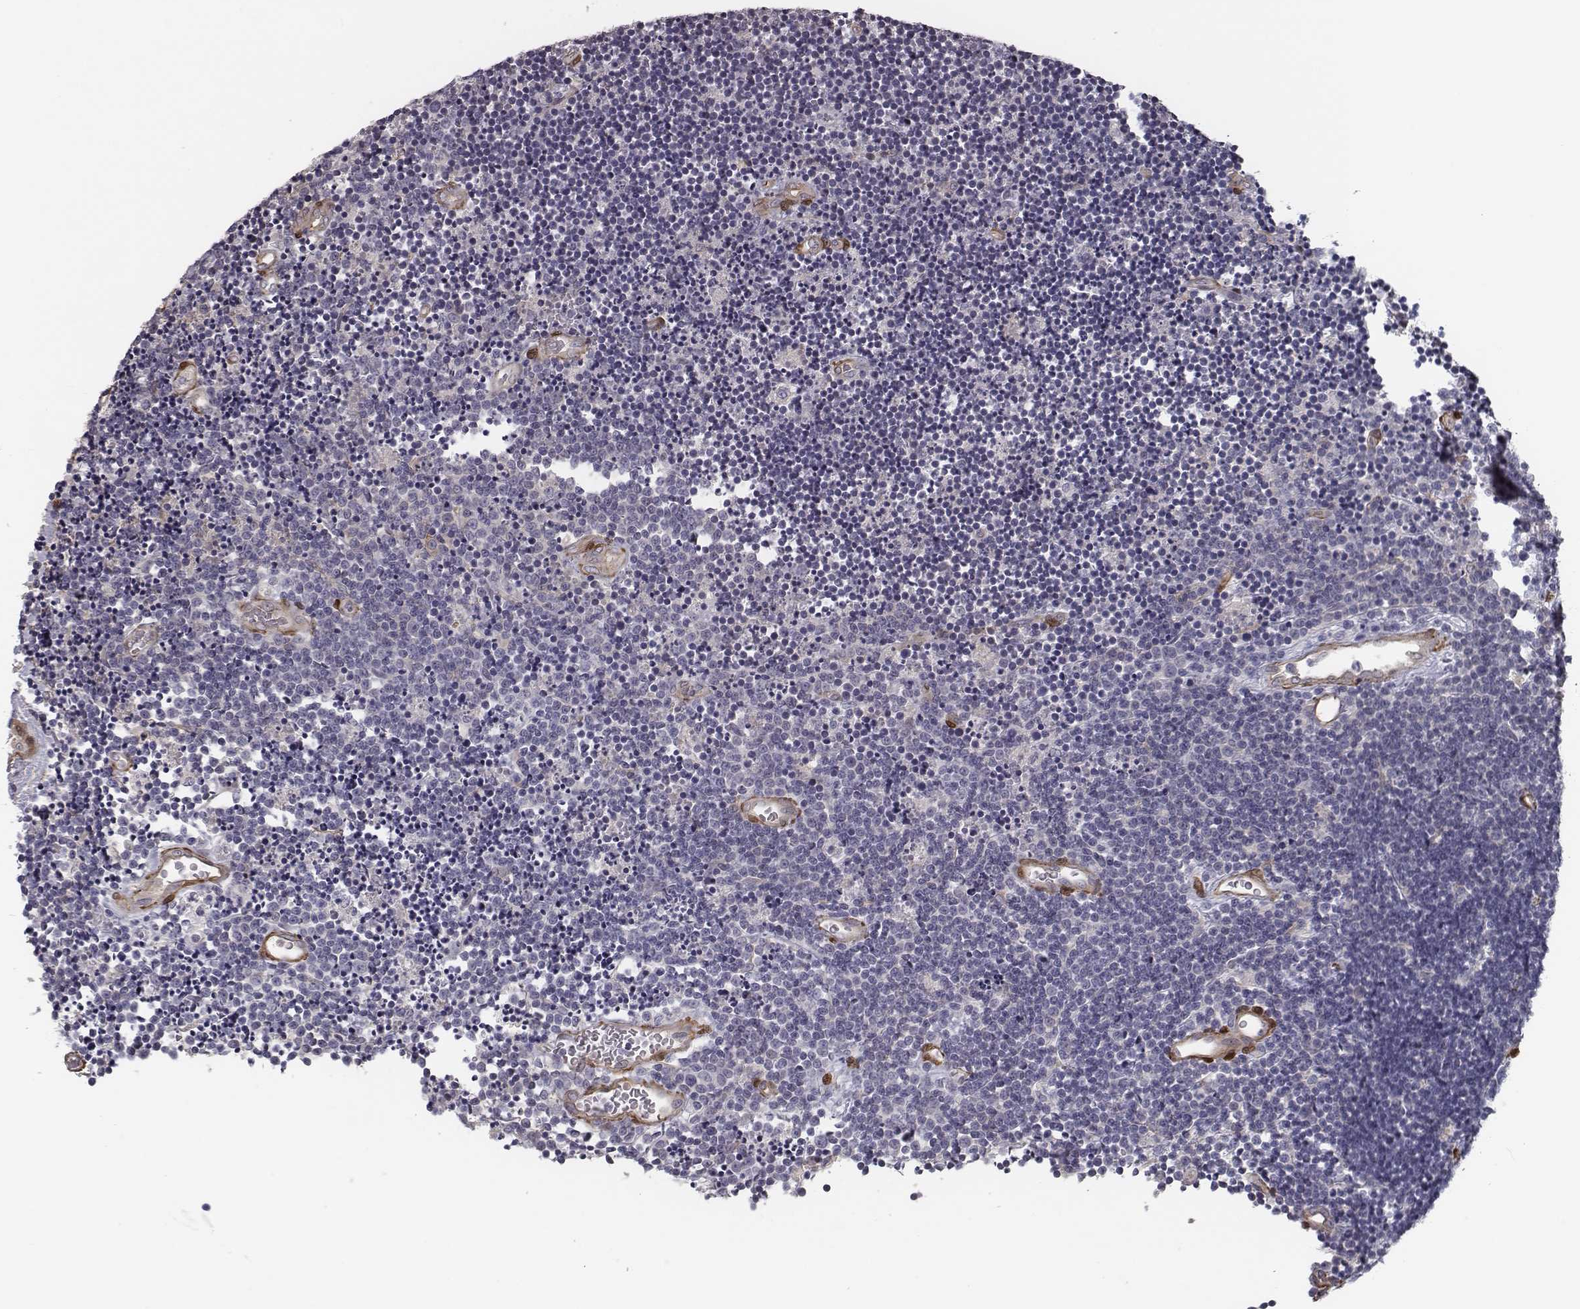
{"staining": {"intensity": "negative", "quantity": "none", "location": "none"}, "tissue": "lymphoma", "cell_type": "Tumor cells", "image_type": "cancer", "snomed": [{"axis": "morphology", "description": "Malignant lymphoma, non-Hodgkin's type, Low grade"}, {"axis": "topography", "description": "Brain"}], "caption": "IHC histopathology image of human low-grade malignant lymphoma, non-Hodgkin's type stained for a protein (brown), which exhibits no expression in tumor cells.", "gene": "ISYNA1", "patient": {"sex": "female", "age": 66}}